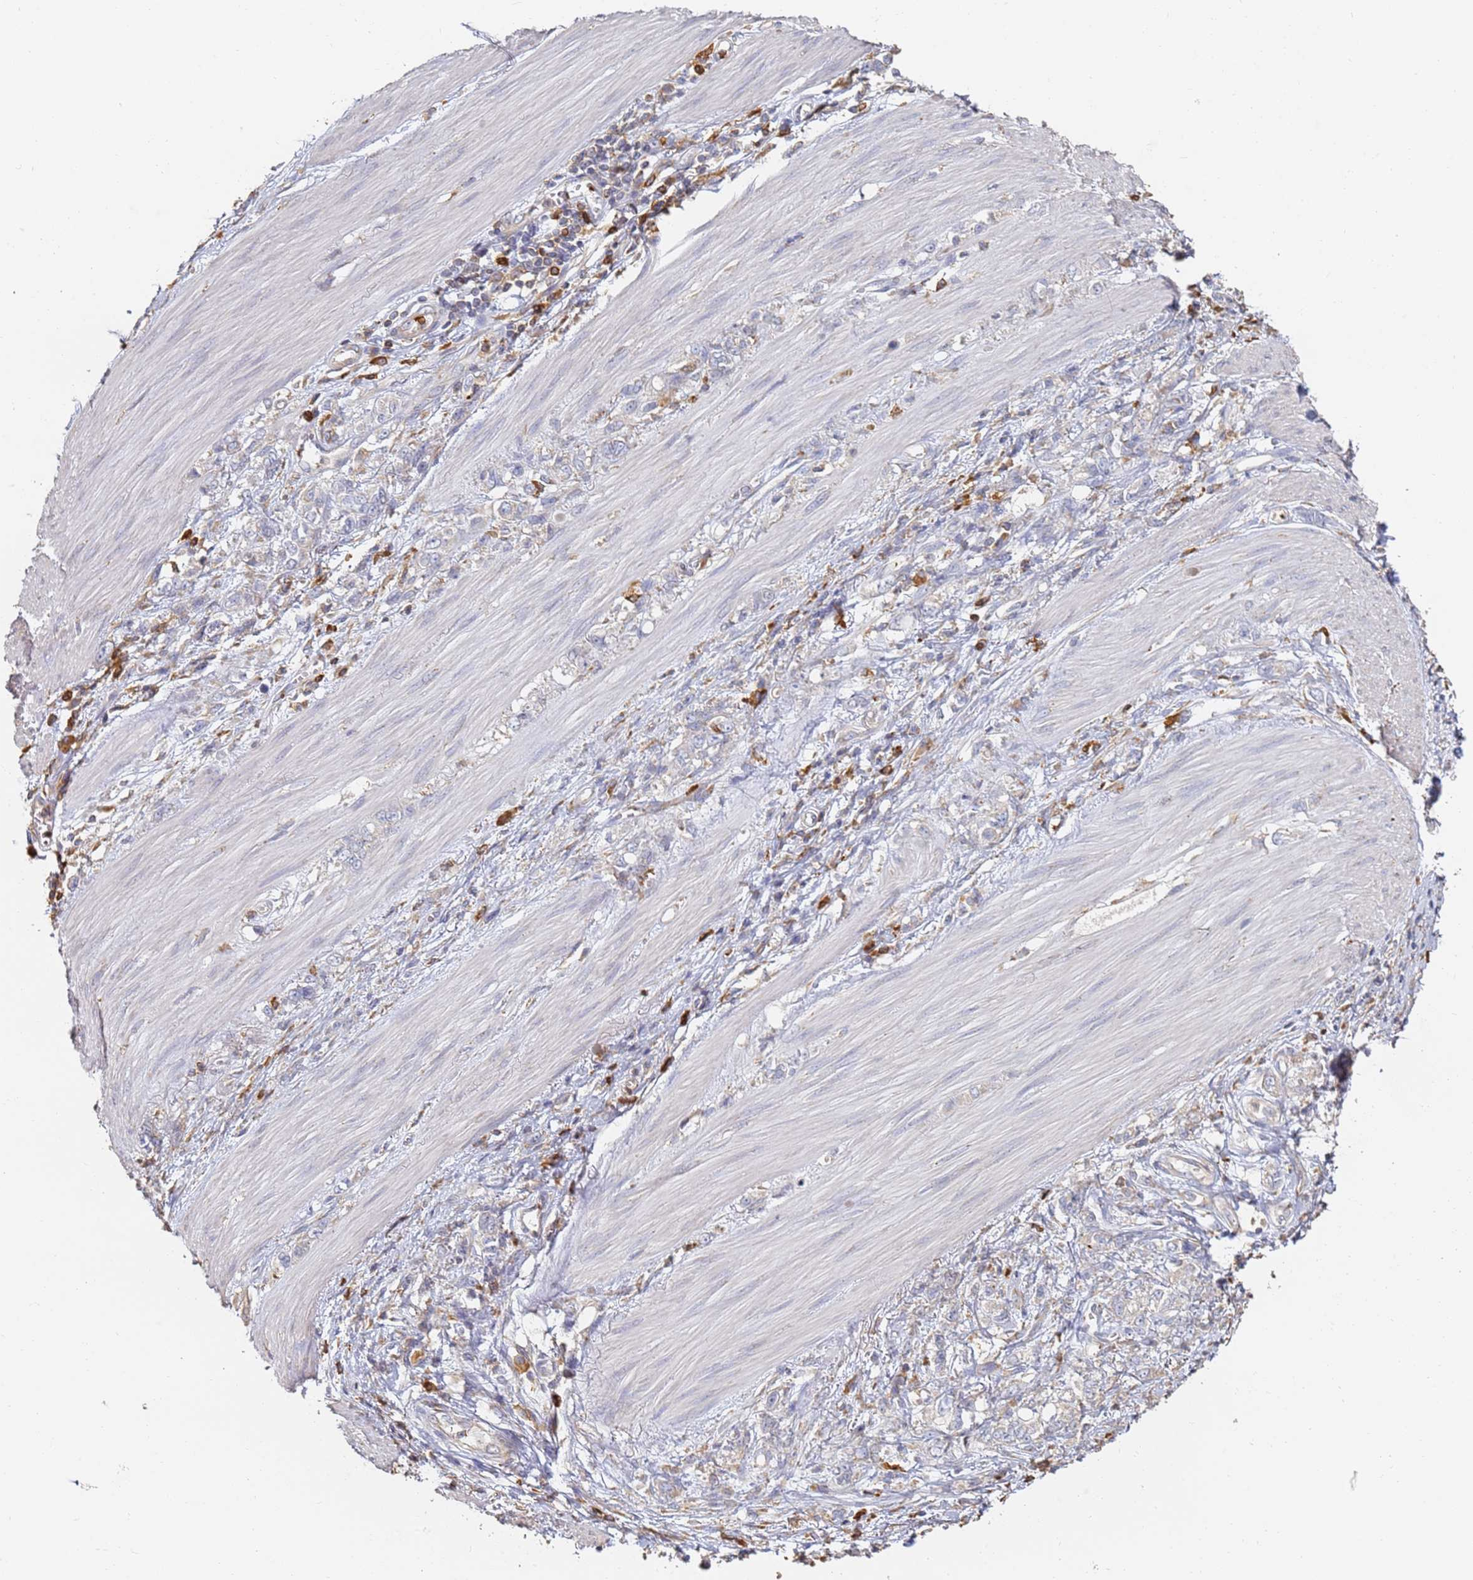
{"staining": {"intensity": "negative", "quantity": "none", "location": "none"}, "tissue": "stomach cancer", "cell_type": "Tumor cells", "image_type": "cancer", "snomed": [{"axis": "morphology", "description": "Adenocarcinoma, NOS"}, {"axis": "topography", "description": "Stomach"}], "caption": "Immunohistochemistry micrograph of neoplastic tissue: adenocarcinoma (stomach) stained with DAB (3,3'-diaminobenzidine) displays no significant protein staining in tumor cells.", "gene": "BIN2", "patient": {"sex": "female", "age": 76}}